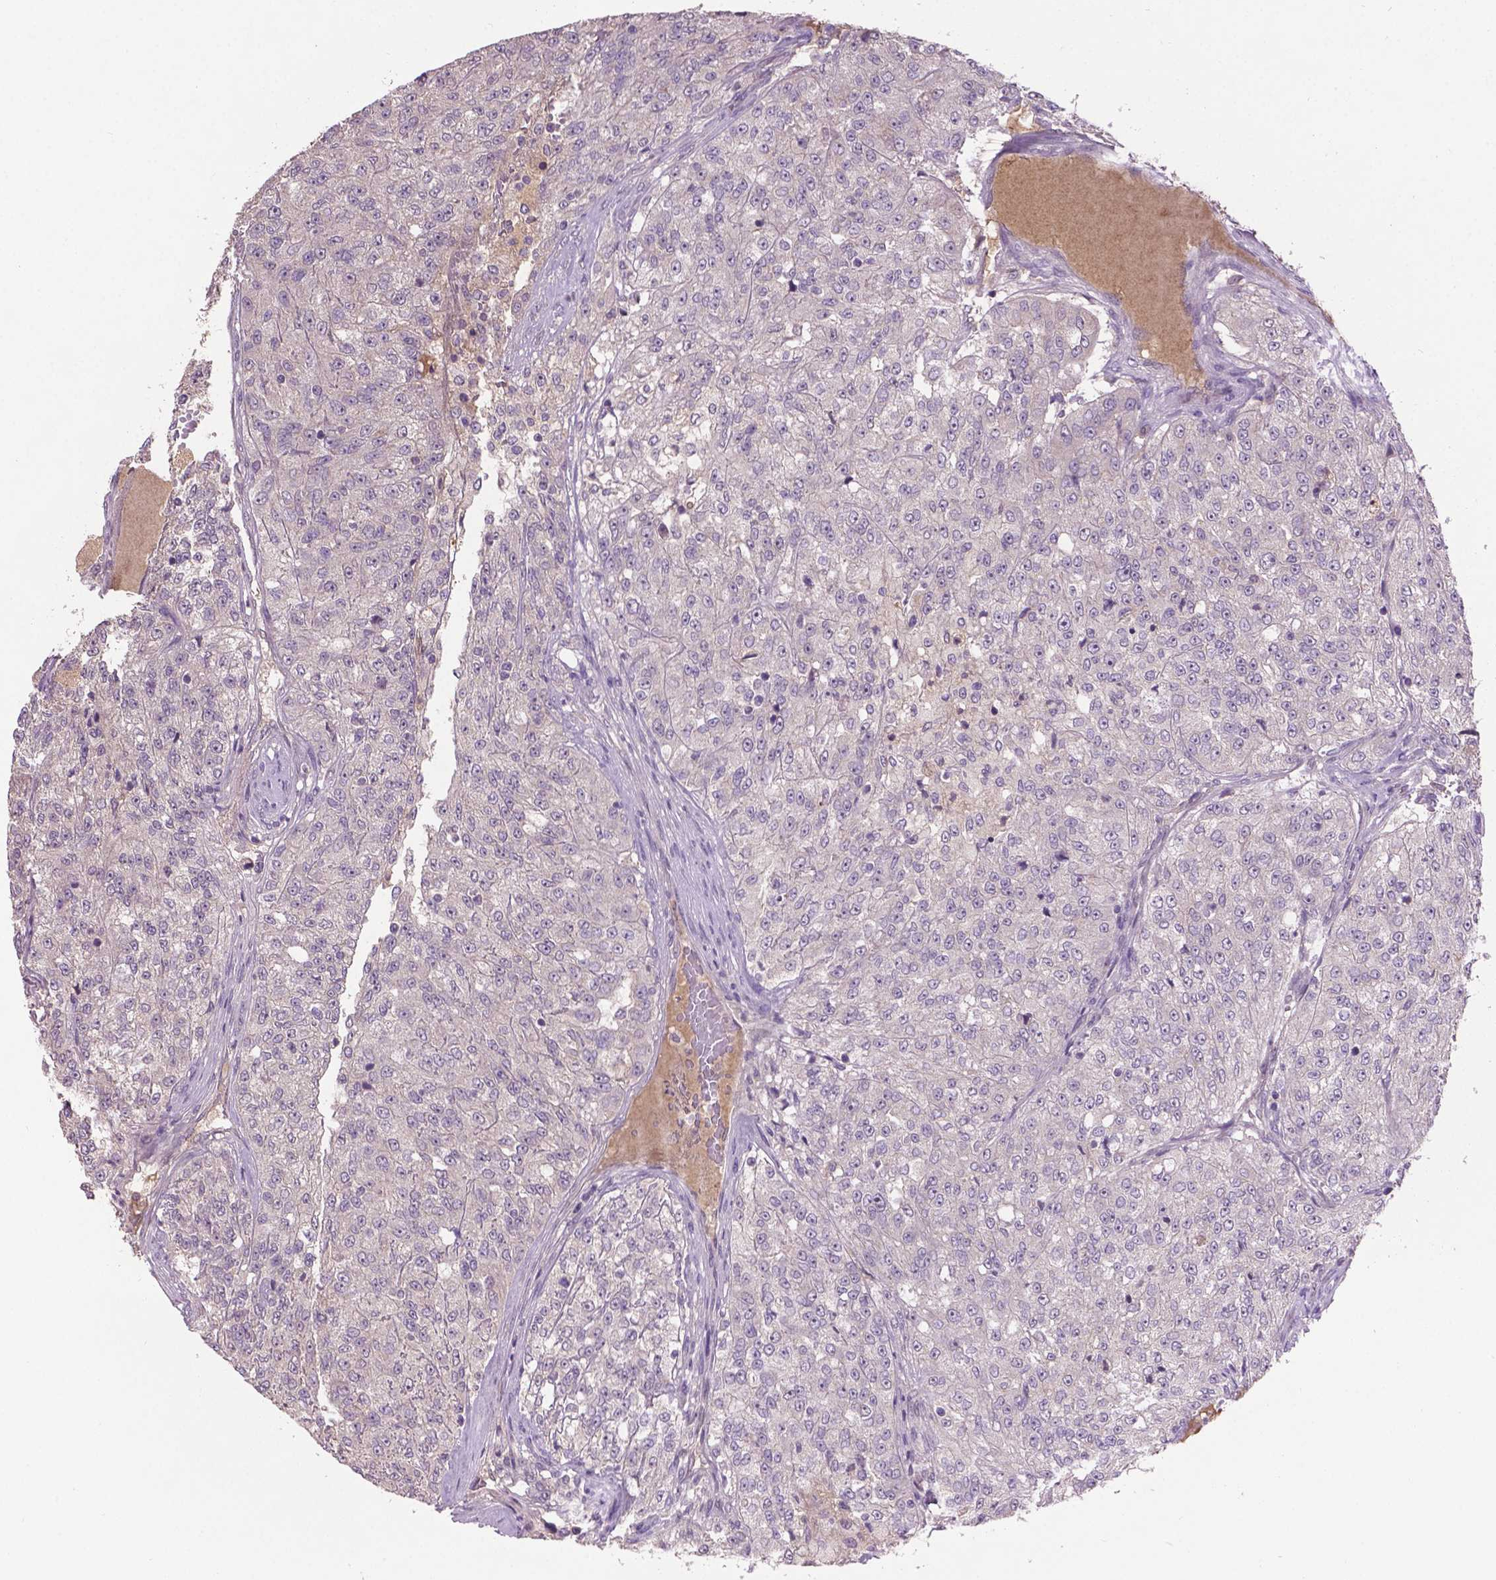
{"staining": {"intensity": "negative", "quantity": "none", "location": "none"}, "tissue": "renal cancer", "cell_type": "Tumor cells", "image_type": "cancer", "snomed": [{"axis": "morphology", "description": "Adenocarcinoma, NOS"}, {"axis": "topography", "description": "Kidney"}], "caption": "A high-resolution photomicrograph shows immunohistochemistry staining of renal cancer, which reveals no significant positivity in tumor cells. (DAB immunohistochemistry (IHC) visualized using brightfield microscopy, high magnification).", "gene": "SOX17", "patient": {"sex": "female", "age": 63}}